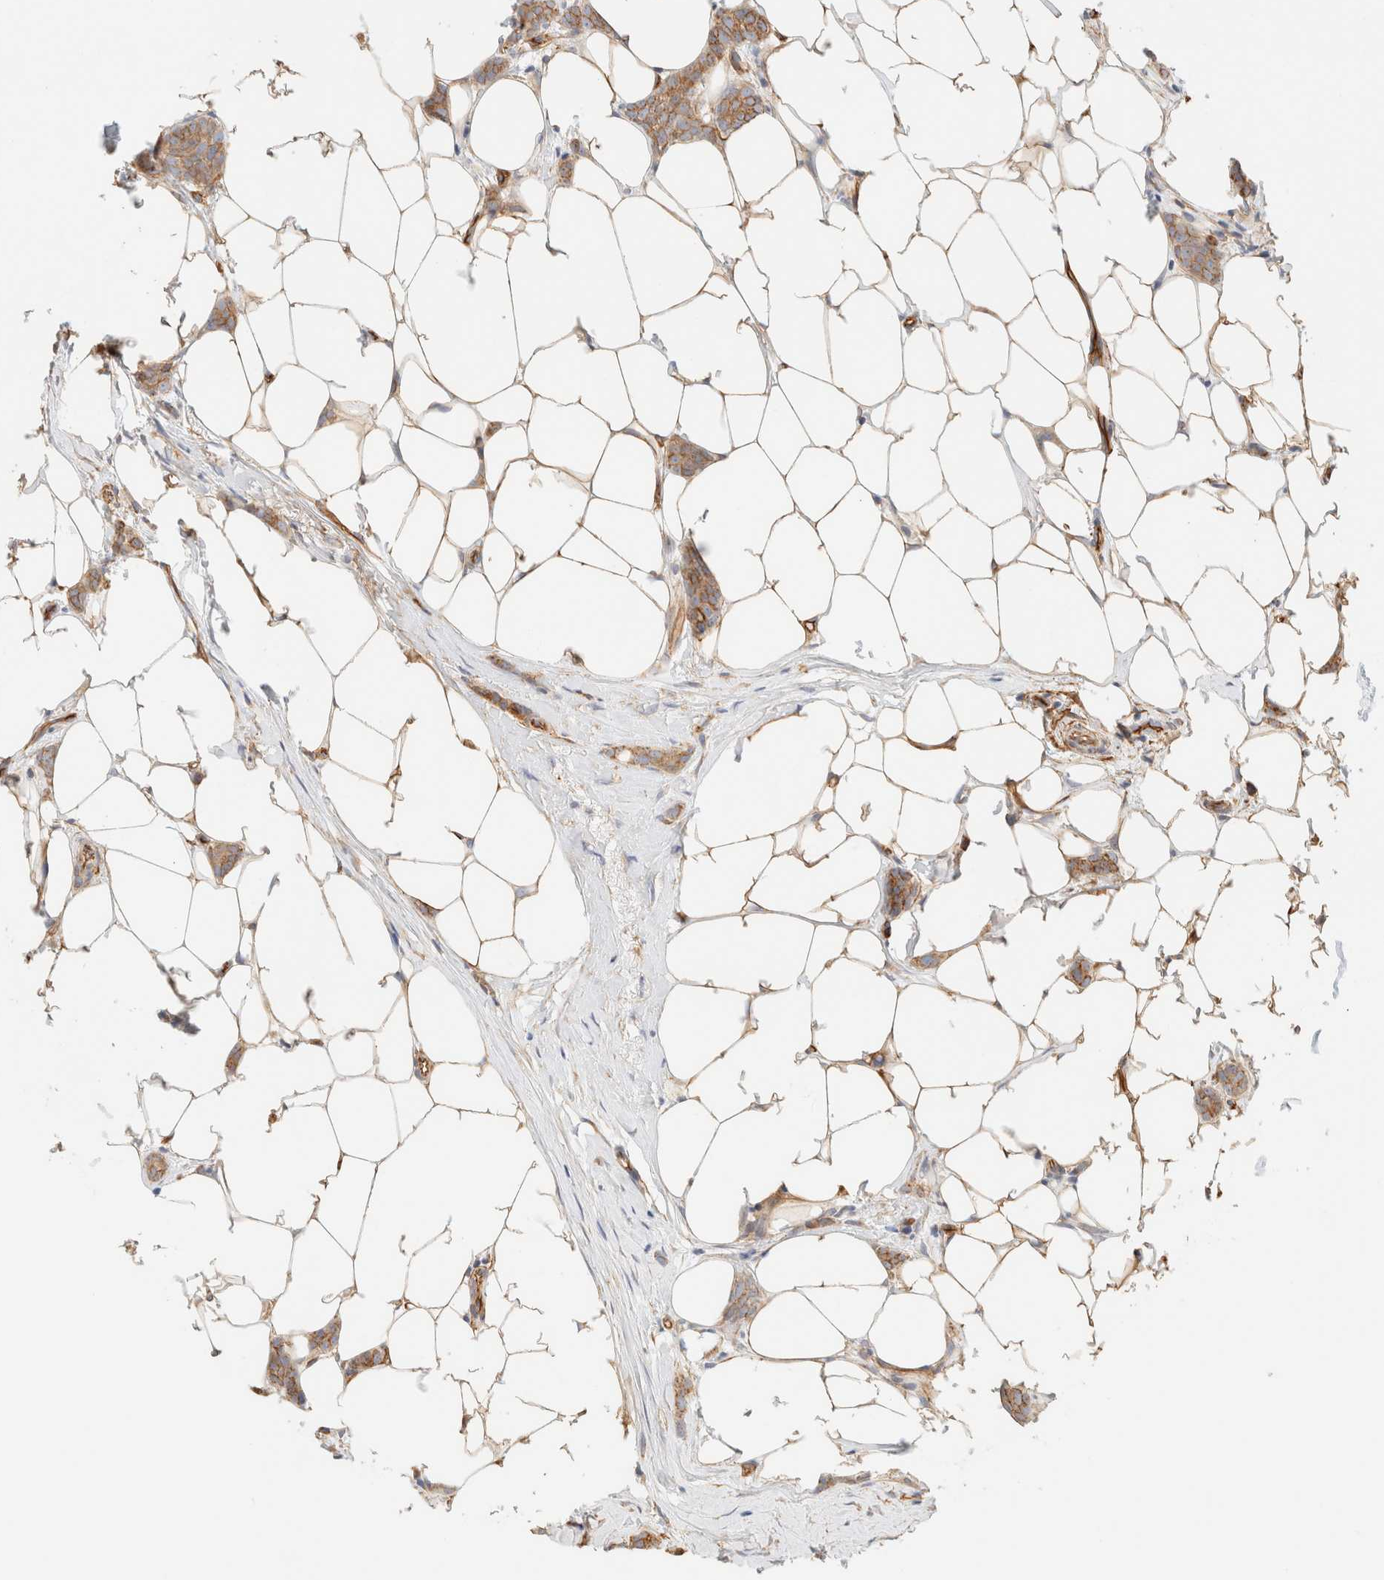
{"staining": {"intensity": "moderate", "quantity": ">75%", "location": "cytoplasmic/membranous"}, "tissue": "breast cancer", "cell_type": "Tumor cells", "image_type": "cancer", "snomed": [{"axis": "morphology", "description": "Lobular carcinoma"}, {"axis": "topography", "description": "Skin"}, {"axis": "topography", "description": "Breast"}], "caption": "A brown stain shows moderate cytoplasmic/membranous positivity of a protein in human breast cancer (lobular carcinoma) tumor cells. (Brightfield microscopy of DAB IHC at high magnification).", "gene": "CYB5R4", "patient": {"sex": "female", "age": 46}}